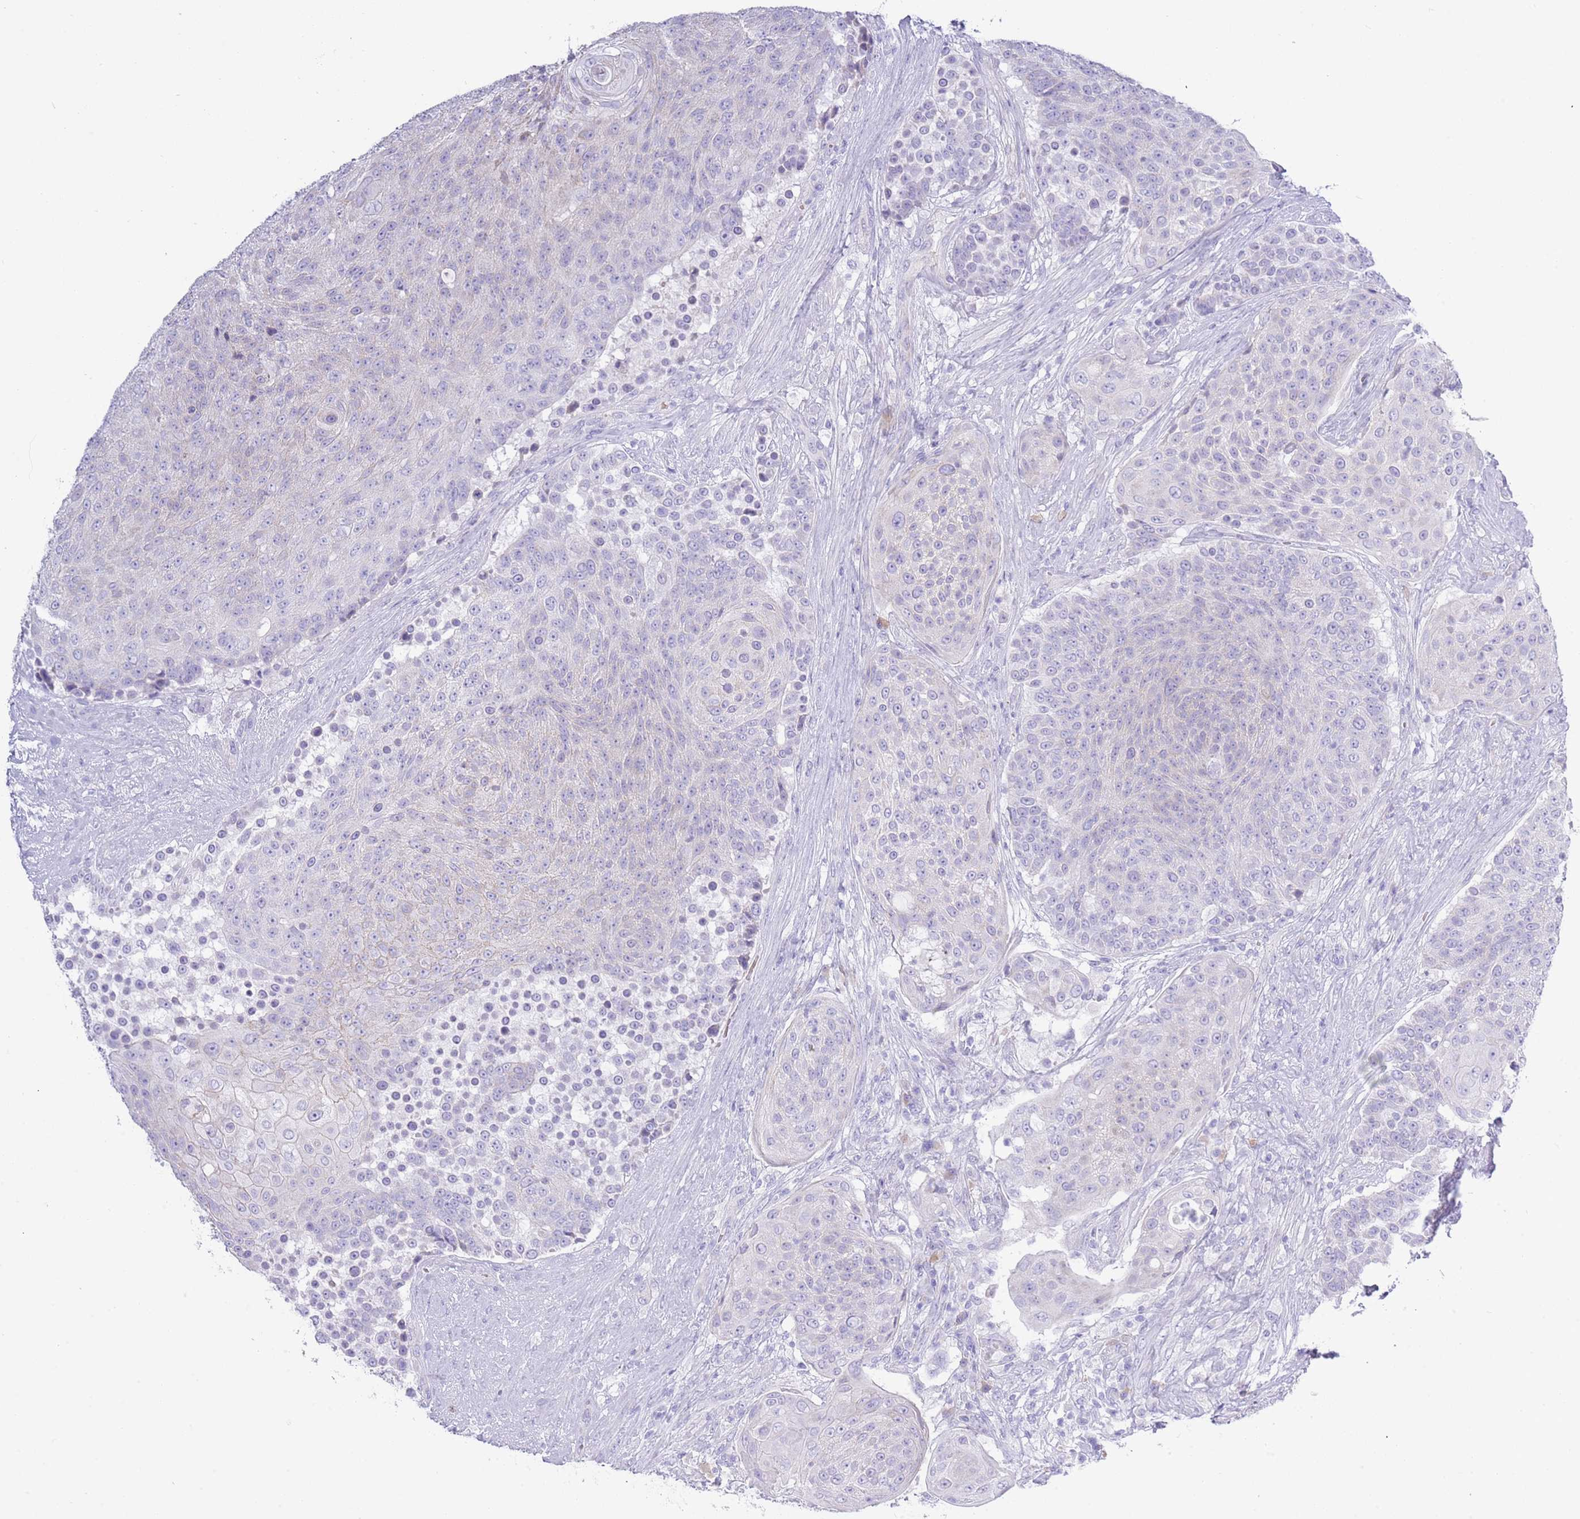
{"staining": {"intensity": "negative", "quantity": "none", "location": "none"}, "tissue": "urothelial cancer", "cell_type": "Tumor cells", "image_type": "cancer", "snomed": [{"axis": "morphology", "description": "Urothelial carcinoma, High grade"}, {"axis": "topography", "description": "Urinary bladder"}], "caption": "This photomicrograph is of urothelial cancer stained with IHC to label a protein in brown with the nuclei are counter-stained blue. There is no expression in tumor cells. Brightfield microscopy of IHC stained with DAB (3,3'-diaminobenzidine) (brown) and hematoxylin (blue), captured at high magnification.", "gene": "ACR", "patient": {"sex": "female", "age": 63}}